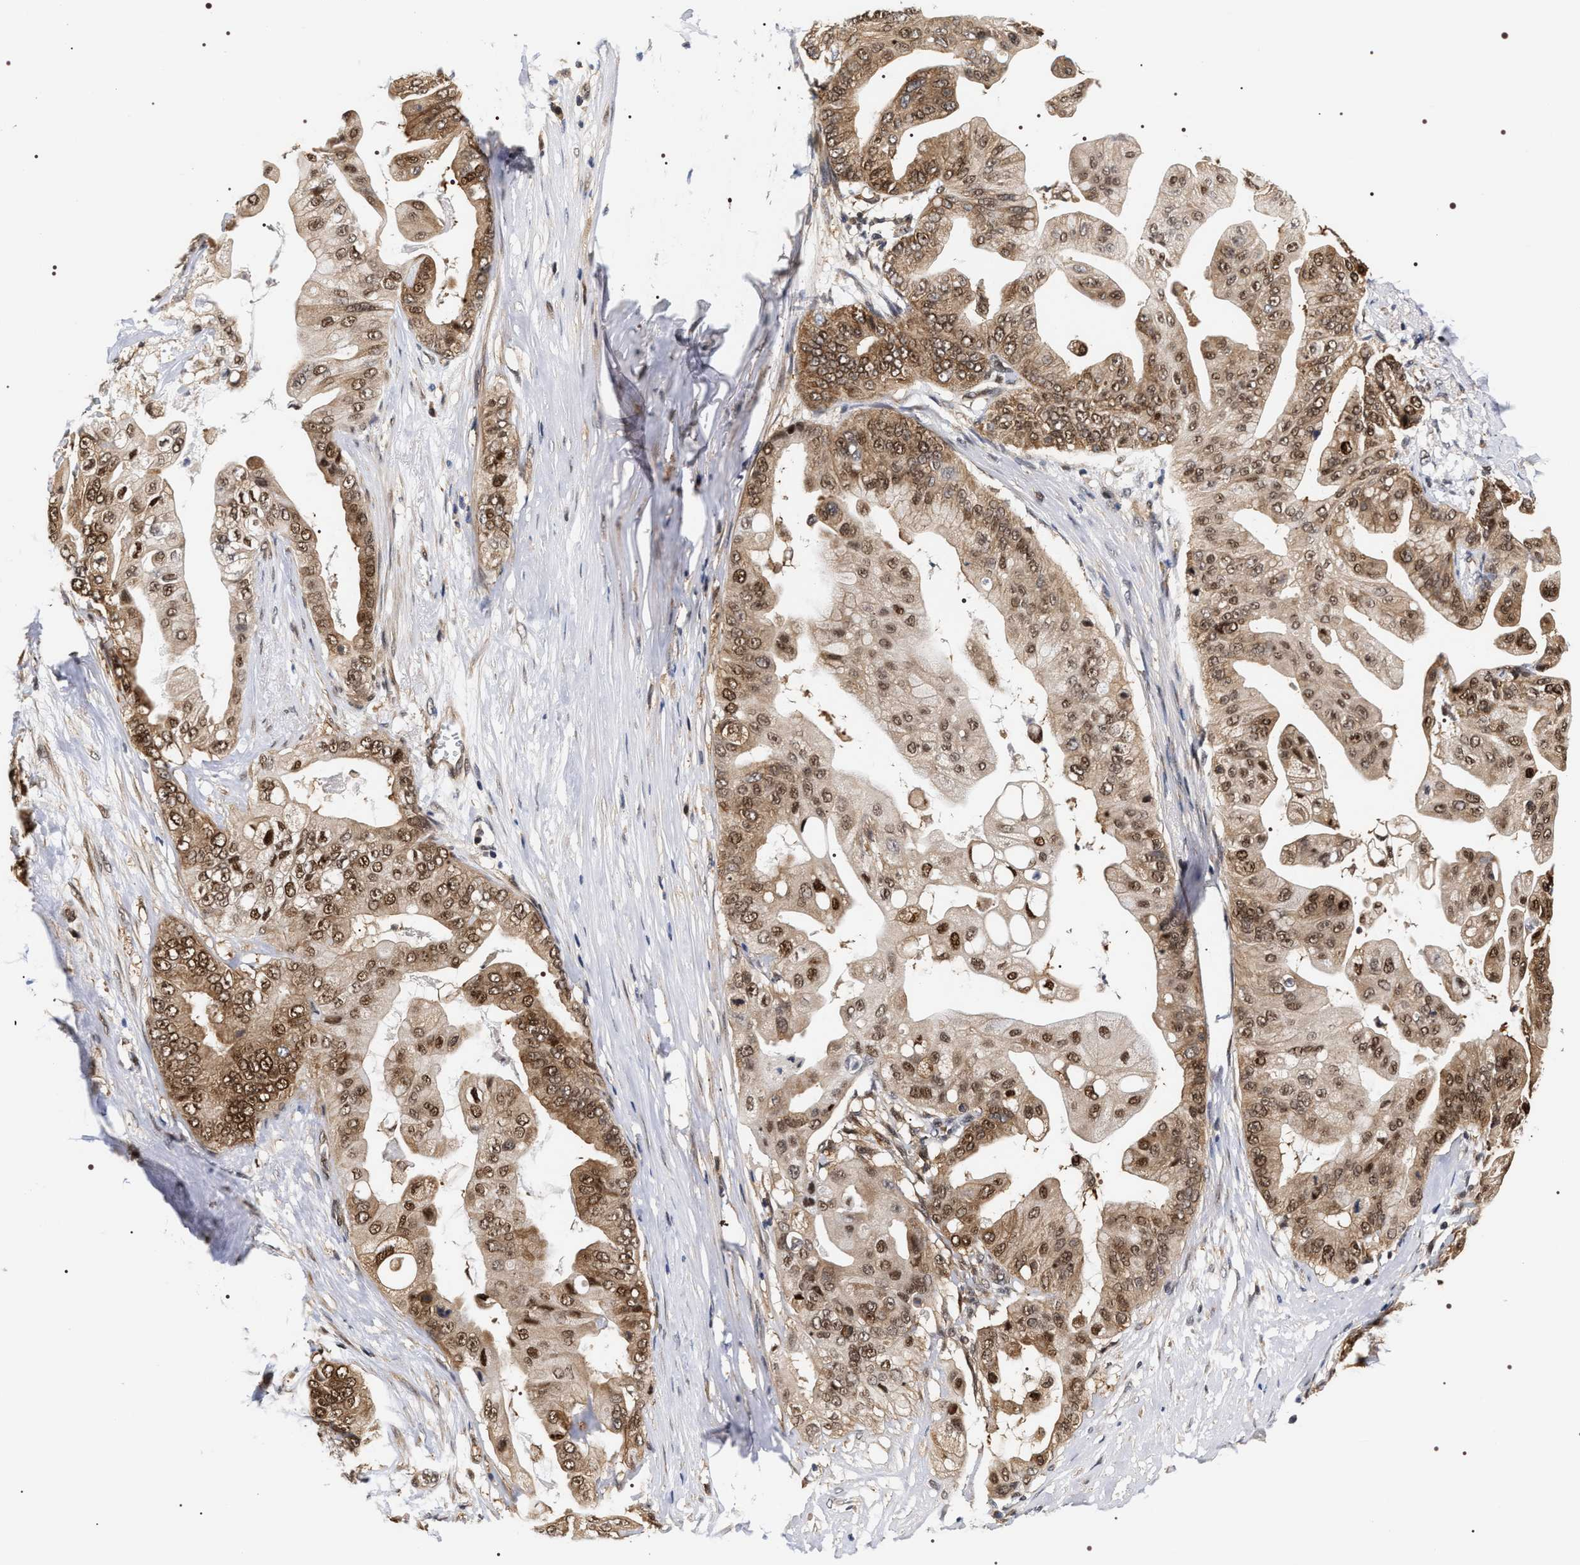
{"staining": {"intensity": "moderate", "quantity": ">75%", "location": "cytoplasmic/membranous,nuclear"}, "tissue": "pancreatic cancer", "cell_type": "Tumor cells", "image_type": "cancer", "snomed": [{"axis": "morphology", "description": "Adenocarcinoma, NOS"}, {"axis": "topography", "description": "Pancreas"}], "caption": "This micrograph displays immunohistochemistry staining of pancreatic adenocarcinoma, with medium moderate cytoplasmic/membranous and nuclear staining in about >75% of tumor cells.", "gene": "BAG6", "patient": {"sex": "female", "age": 75}}